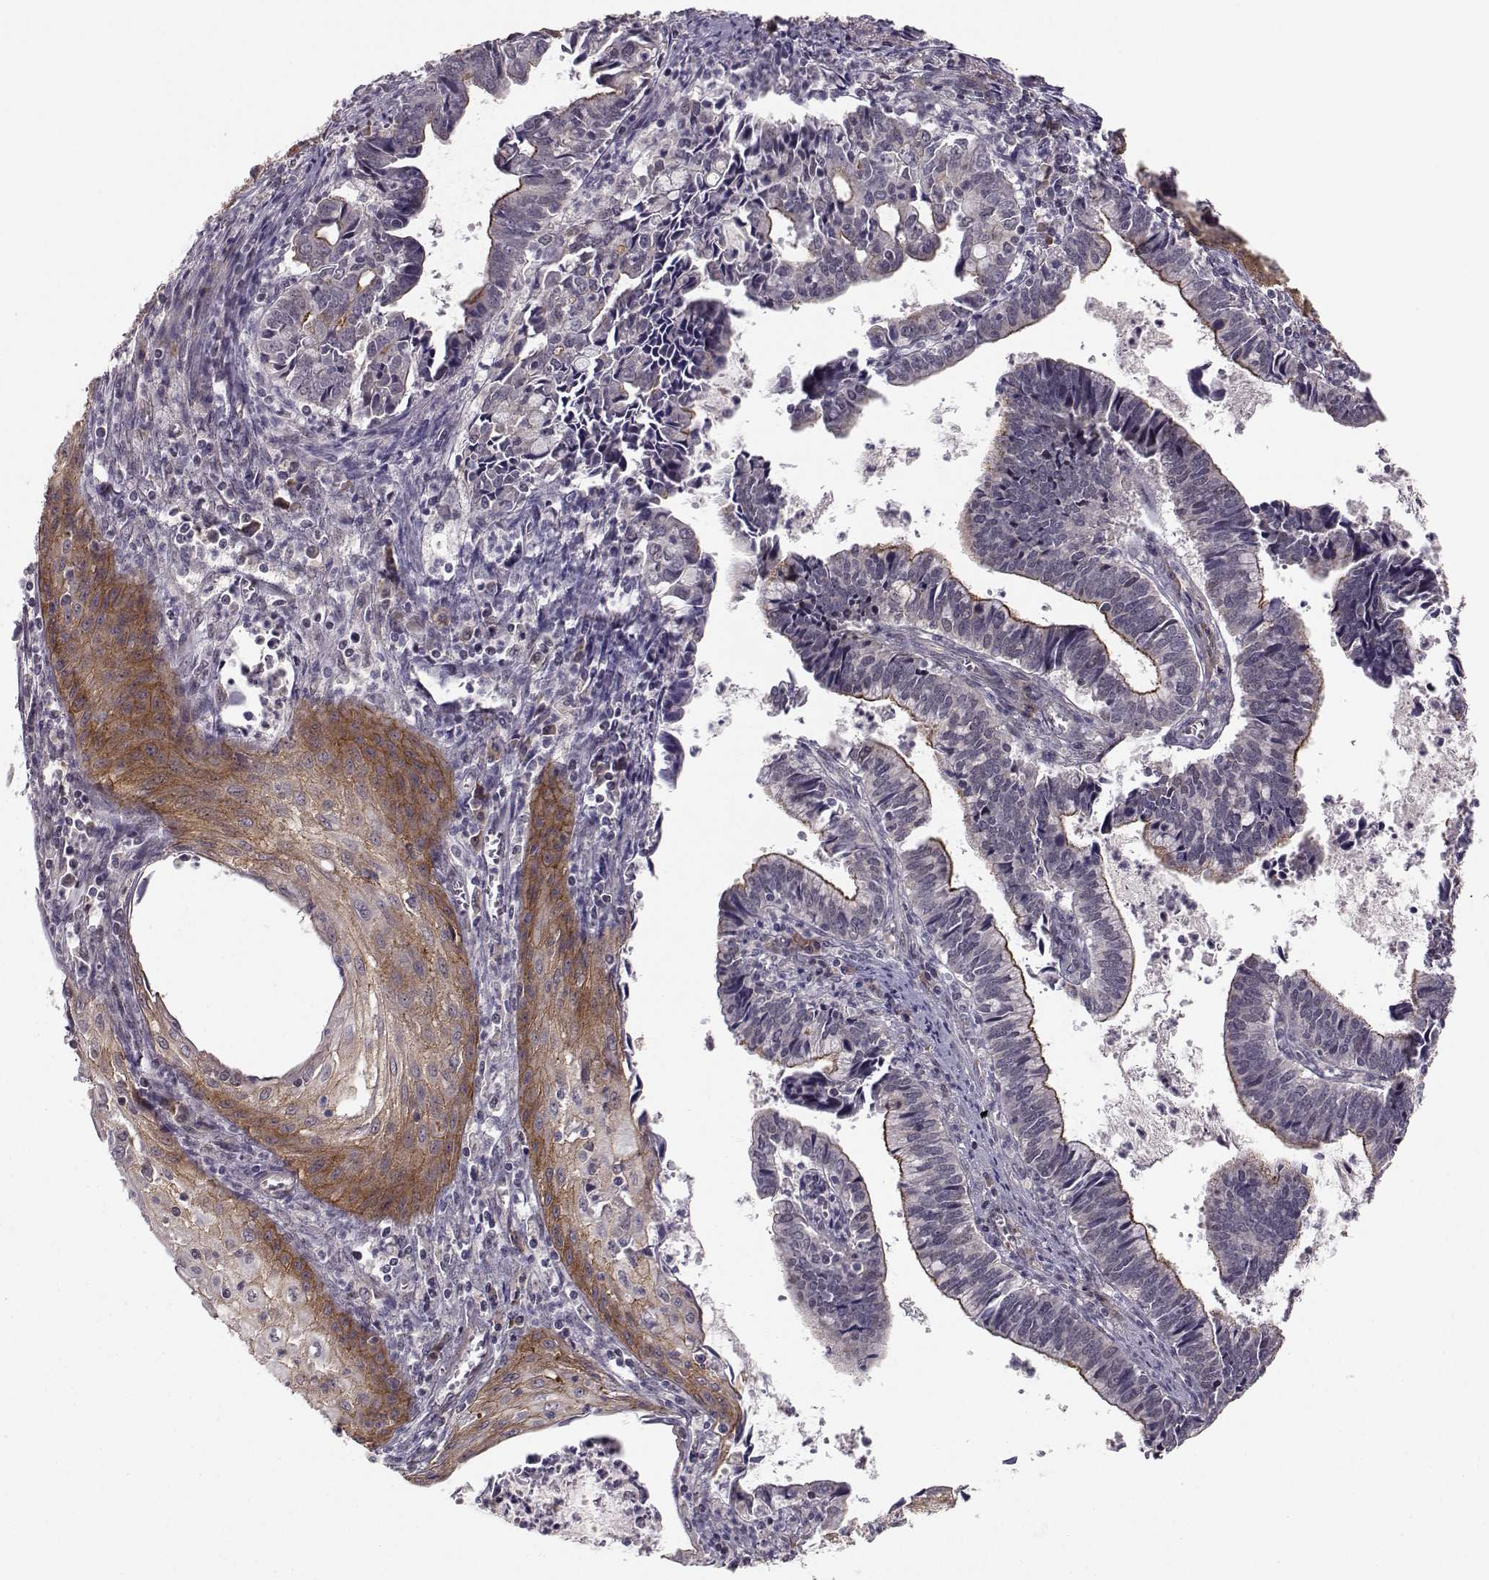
{"staining": {"intensity": "strong", "quantity": "<25%", "location": "cytoplasmic/membranous"}, "tissue": "cervical cancer", "cell_type": "Tumor cells", "image_type": "cancer", "snomed": [{"axis": "morphology", "description": "Adenocarcinoma, NOS"}, {"axis": "topography", "description": "Cervix"}], "caption": "Strong cytoplasmic/membranous expression for a protein is present in about <25% of tumor cells of cervical adenocarcinoma using immunohistochemistry (IHC).", "gene": "PLEKHG3", "patient": {"sex": "female", "age": 42}}